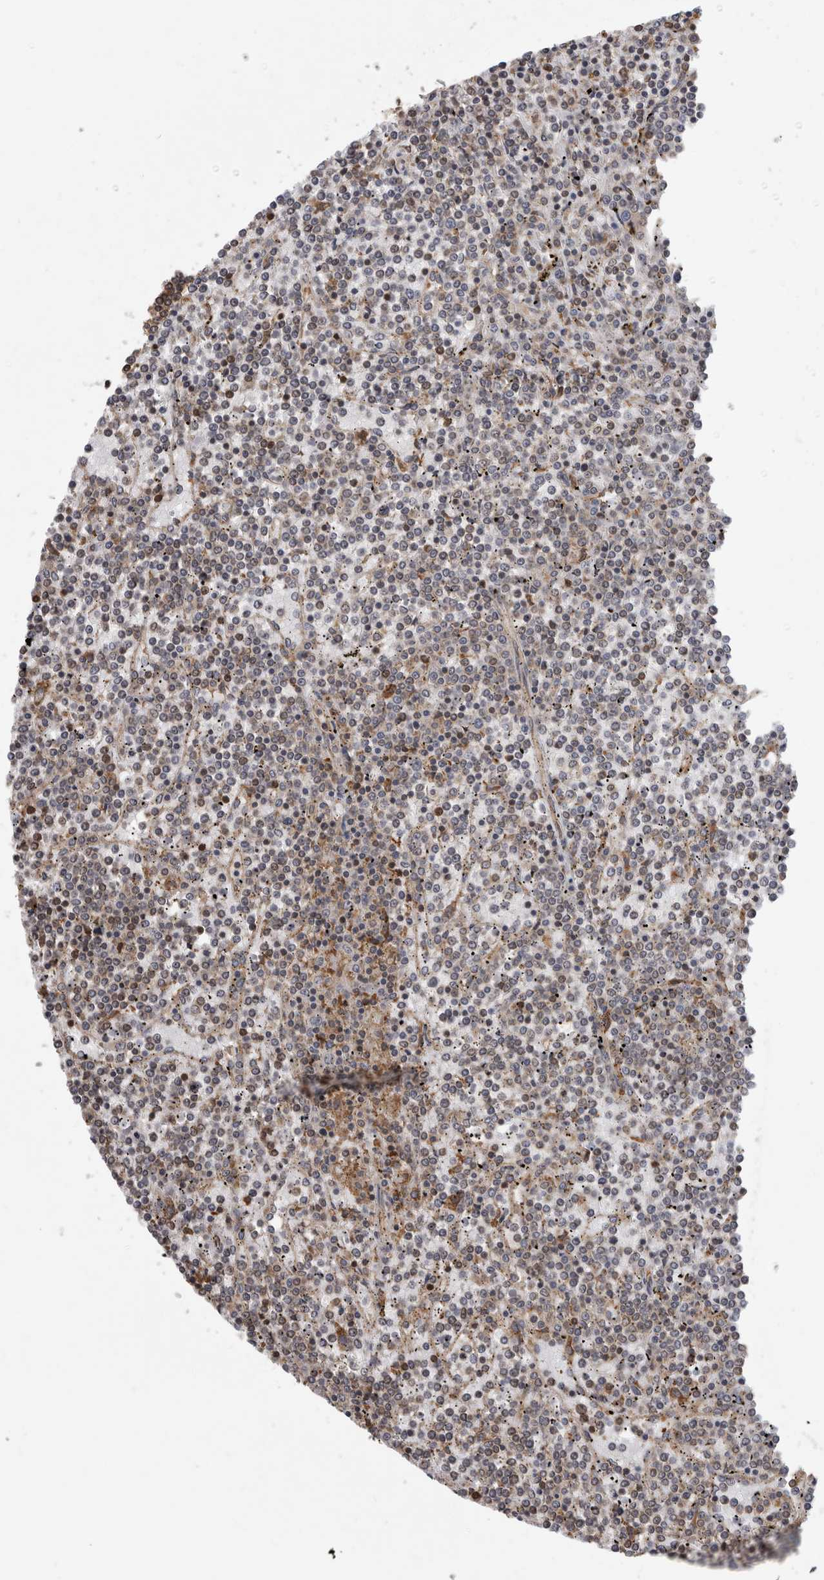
{"staining": {"intensity": "weak", "quantity": "25%-75%", "location": "nuclear"}, "tissue": "lymphoma", "cell_type": "Tumor cells", "image_type": "cancer", "snomed": [{"axis": "morphology", "description": "Malignant lymphoma, non-Hodgkin's type, Low grade"}, {"axis": "topography", "description": "Spleen"}], "caption": "High-power microscopy captured an immunohistochemistry photomicrograph of lymphoma, revealing weak nuclear expression in about 25%-75% of tumor cells.", "gene": "PARP6", "patient": {"sex": "female", "age": 19}}